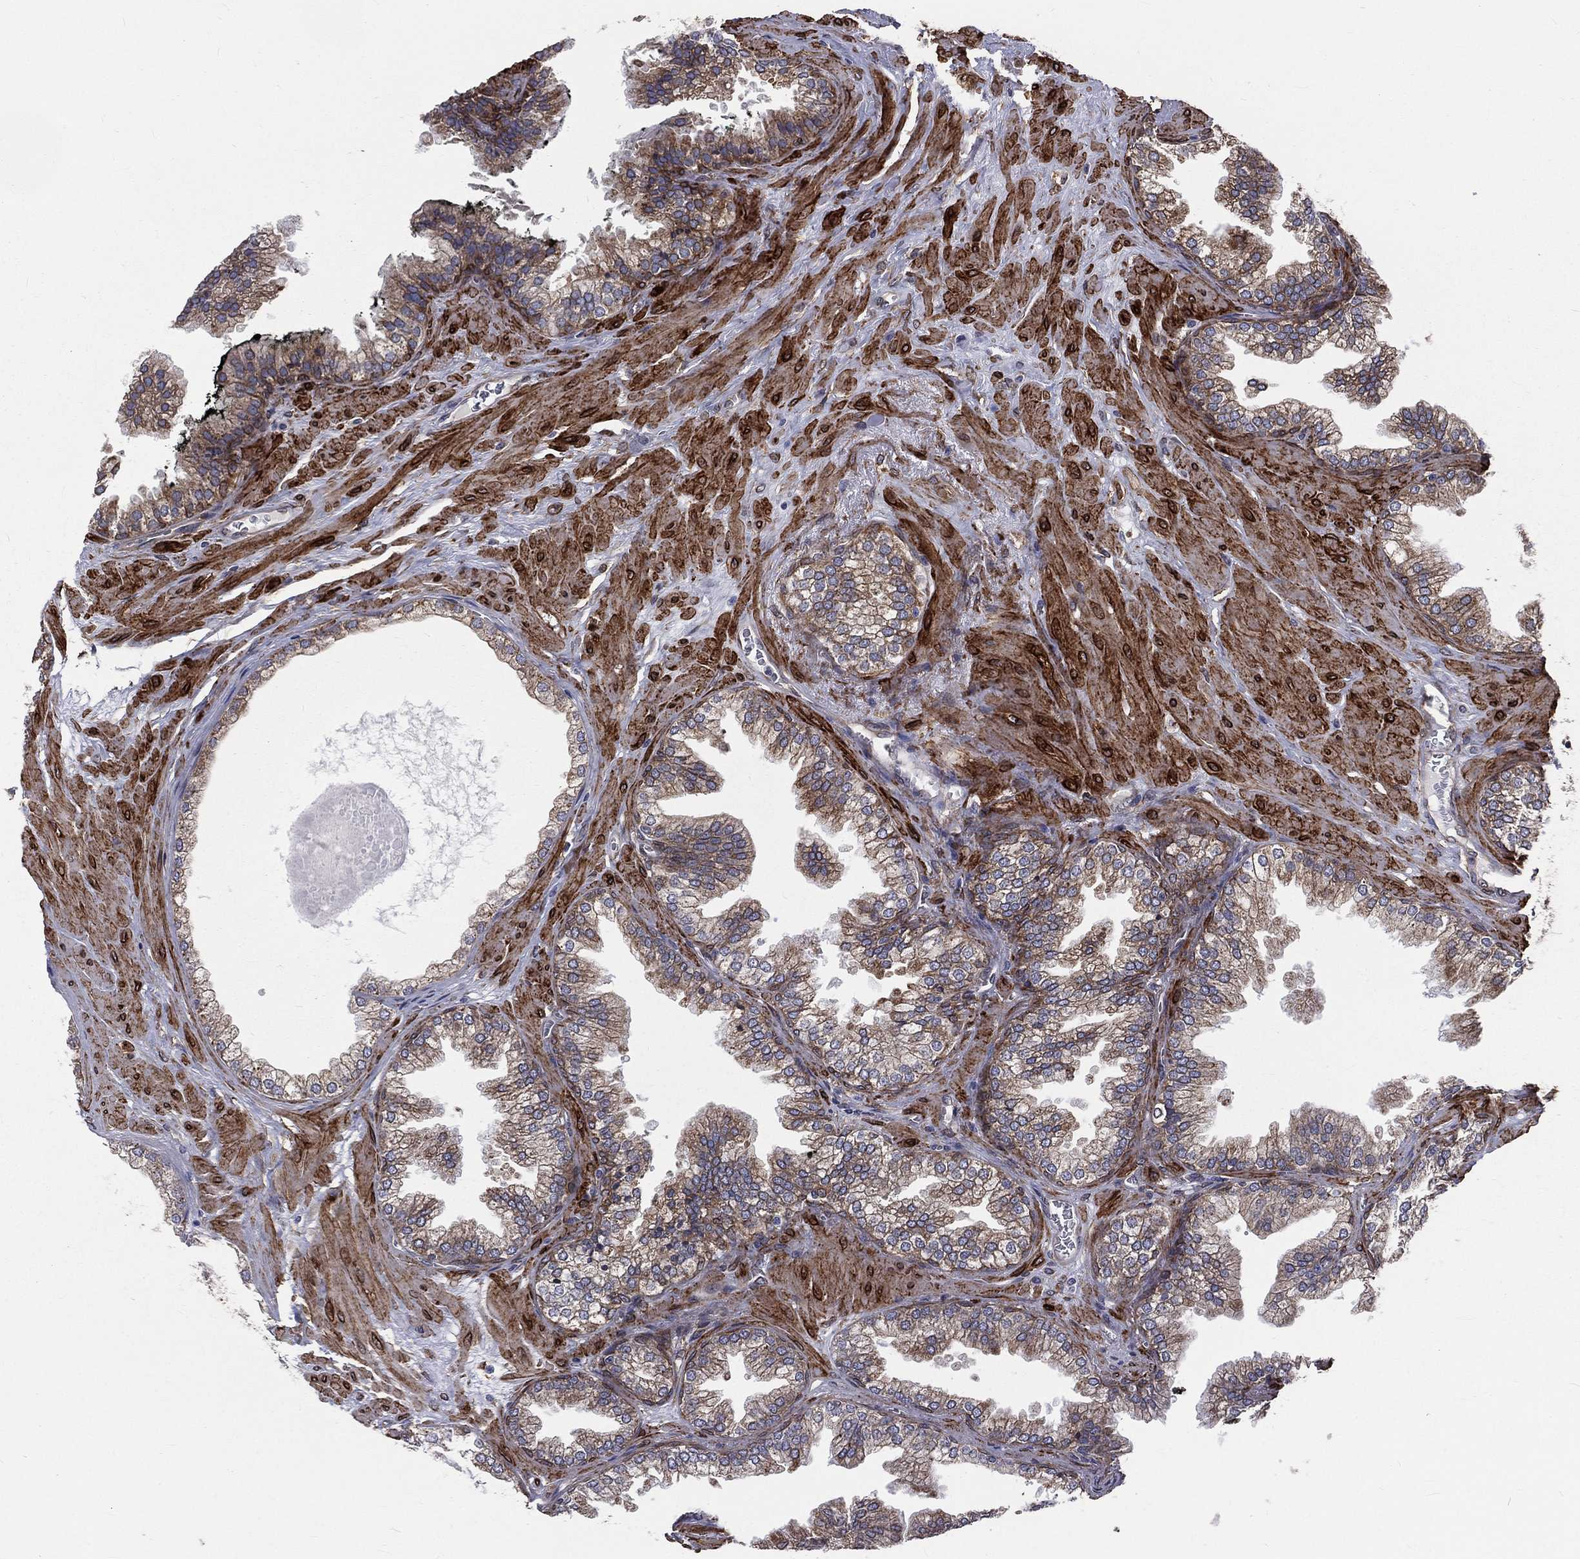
{"staining": {"intensity": "moderate", "quantity": "<25%", "location": "cytoplasmic/membranous"}, "tissue": "prostate cancer", "cell_type": "Tumor cells", "image_type": "cancer", "snomed": [{"axis": "morphology", "description": "Adenocarcinoma, Low grade"}, {"axis": "topography", "description": "Prostate"}], "caption": "Protein staining of prostate cancer tissue displays moderate cytoplasmic/membranous staining in about <25% of tumor cells. The staining was performed using DAB, with brown indicating positive protein expression. Nuclei are stained blue with hematoxylin.", "gene": "PGRMC1", "patient": {"sex": "male", "age": 72}}